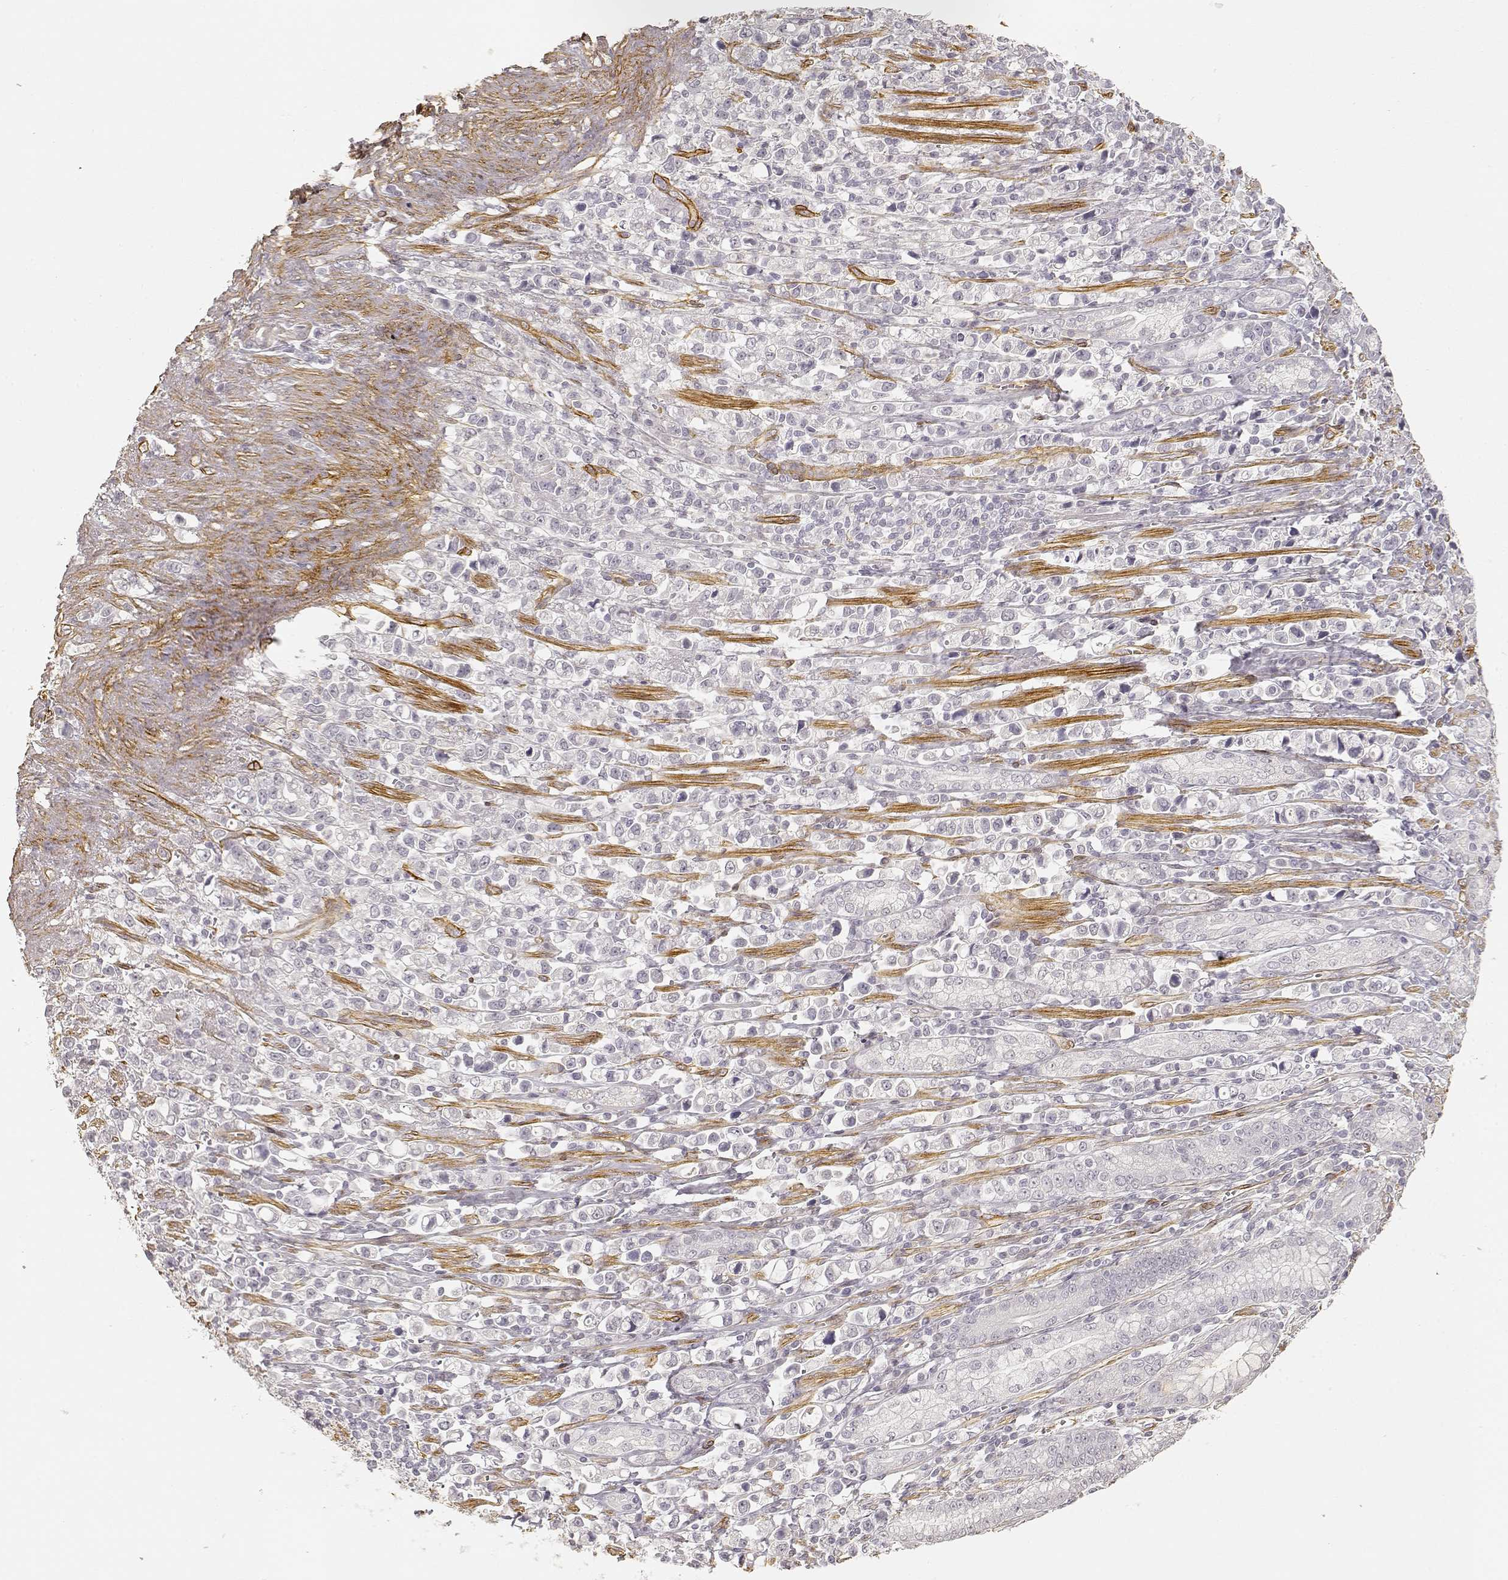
{"staining": {"intensity": "negative", "quantity": "none", "location": "none"}, "tissue": "stomach cancer", "cell_type": "Tumor cells", "image_type": "cancer", "snomed": [{"axis": "morphology", "description": "Adenocarcinoma, NOS"}, {"axis": "topography", "description": "Stomach"}], "caption": "A photomicrograph of human stomach cancer is negative for staining in tumor cells. Brightfield microscopy of immunohistochemistry (IHC) stained with DAB (3,3'-diaminobenzidine) (brown) and hematoxylin (blue), captured at high magnification.", "gene": "LAMA4", "patient": {"sex": "male", "age": 63}}